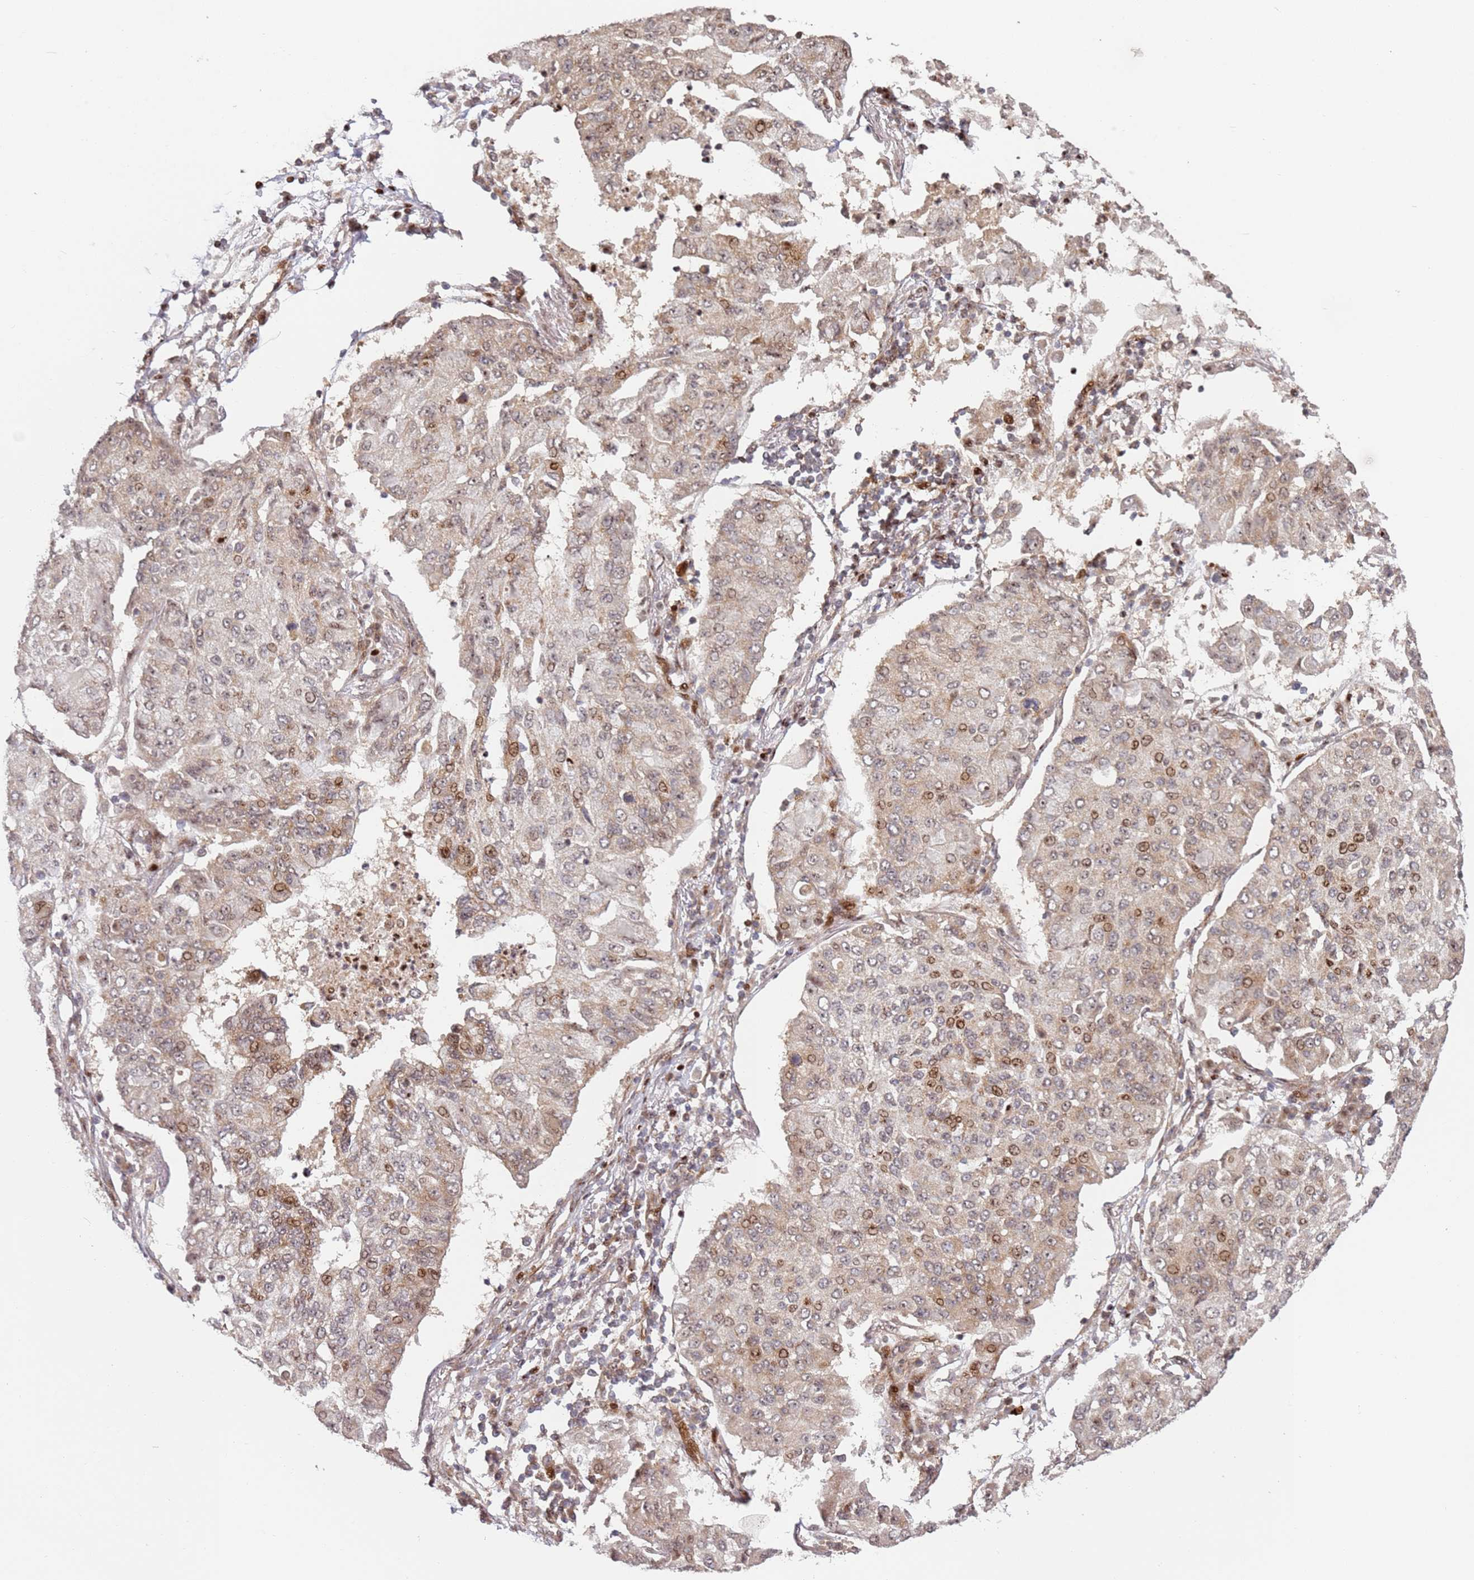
{"staining": {"intensity": "moderate", "quantity": "25%-75%", "location": "nuclear"}, "tissue": "lung cancer", "cell_type": "Tumor cells", "image_type": "cancer", "snomed": [{"axis": "morphology", "description": "Squamous cell carcinoma, NOS"}, {"axis": "topography", "description": "Lung"}], "caption": "Protein expression analysis of lung squamous cell carcinoma displays moderate nuclear staining in about 25%-75% of tumor cells.", "gene": "TMEM233", "patient": {"sex": "male", "age": 74}}